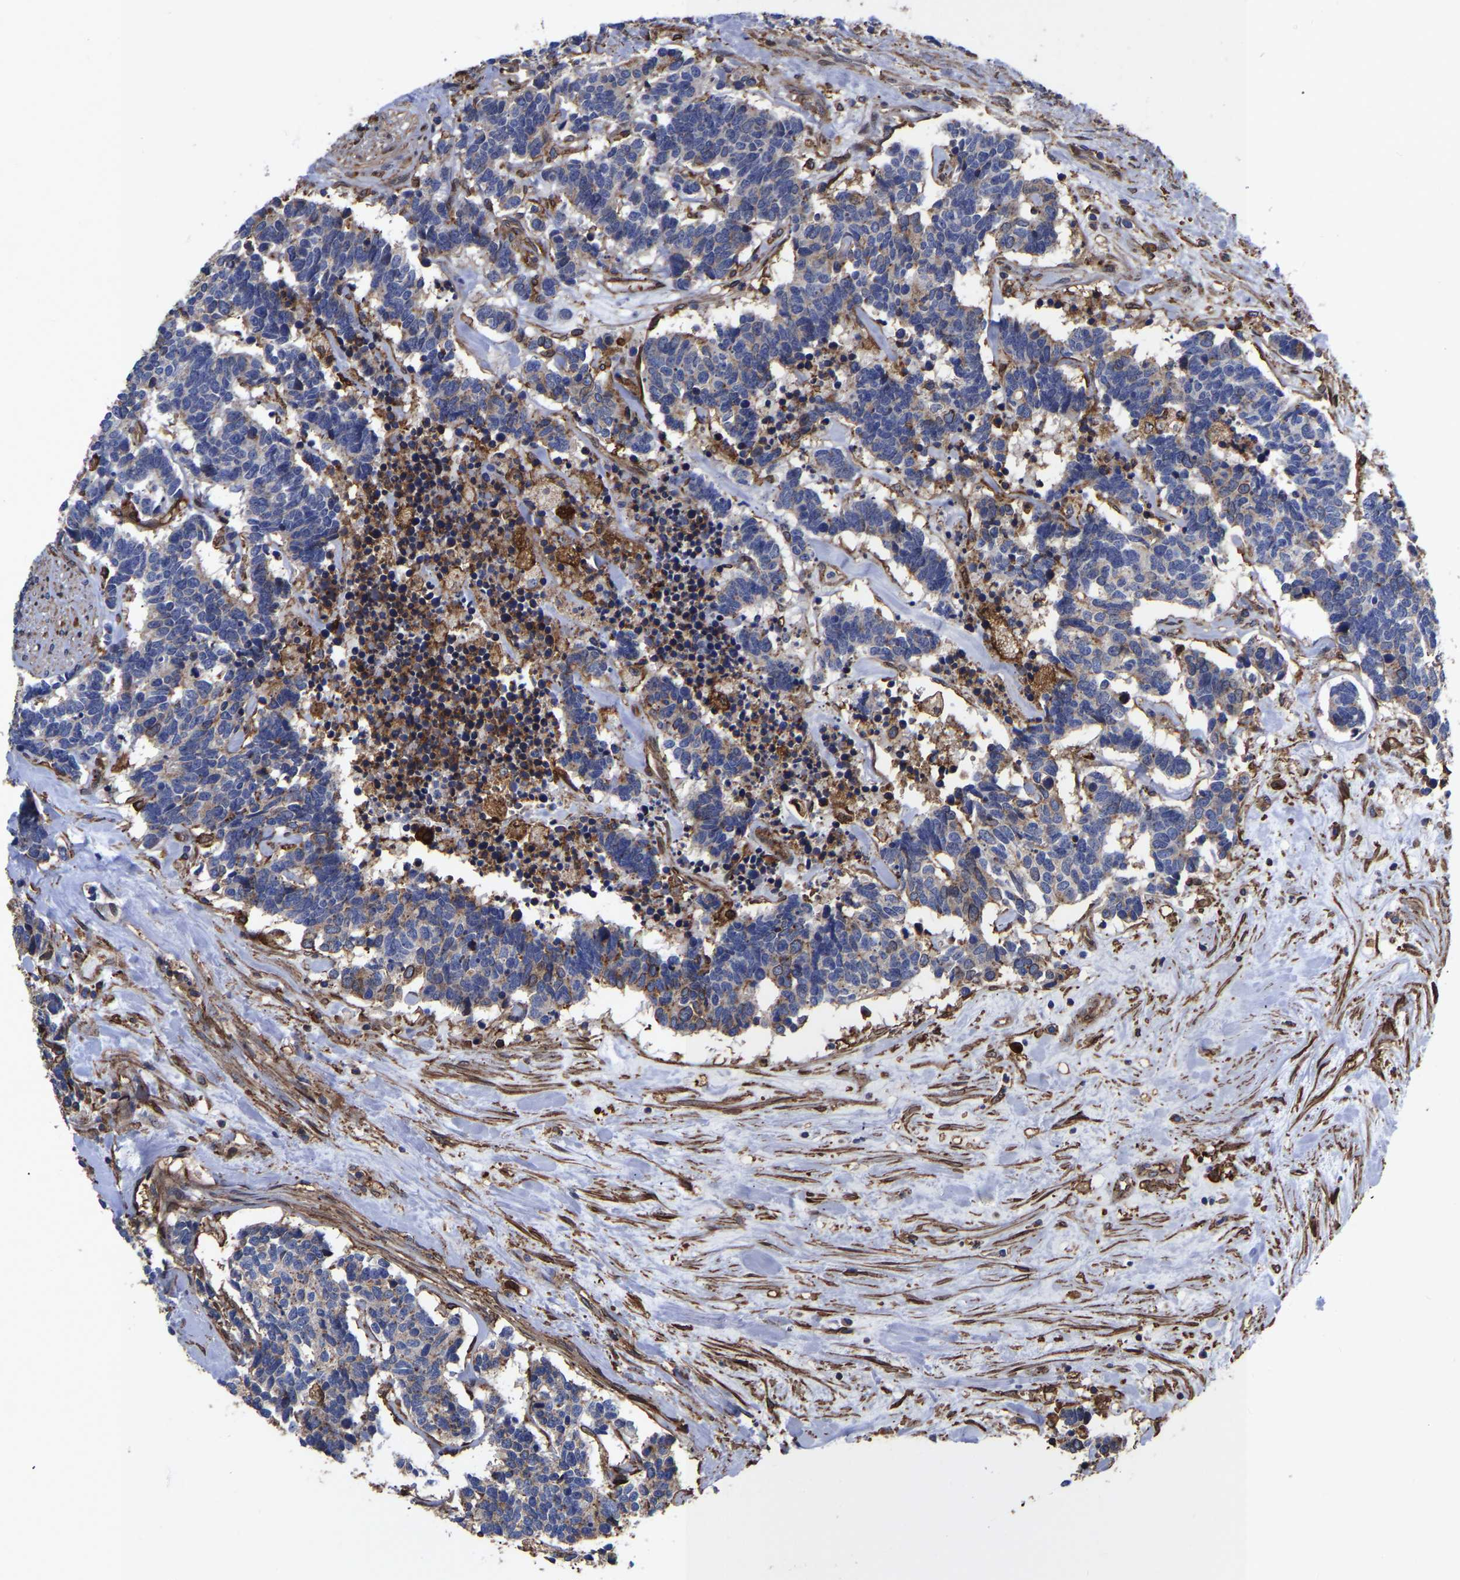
{"staining": {"intensity": "weak", "quantity": "<25%", "location": "cytoplasmic/membranous"}, "tissue": "carcinoid", "cell_type": "Tumor cells", "image_type": "cancer", "snomed": [{"axis": "morphology", "description": "Carcinoma, NOS"}, {"axis": "morphology", "description": "Carcinoid, malignant, NOS"}, {"axis": "topography", "description": "Urinary bladder"}], "caption": "The IHC image has no significant staining in tumor cells of carcinoid tissue. (DAB (3,3'-diaminobenzidine) IHC visualized using brightfield microscopy, high magnification).", "gene": "LIF", "patient": {"sex": "male", "age": 57}}